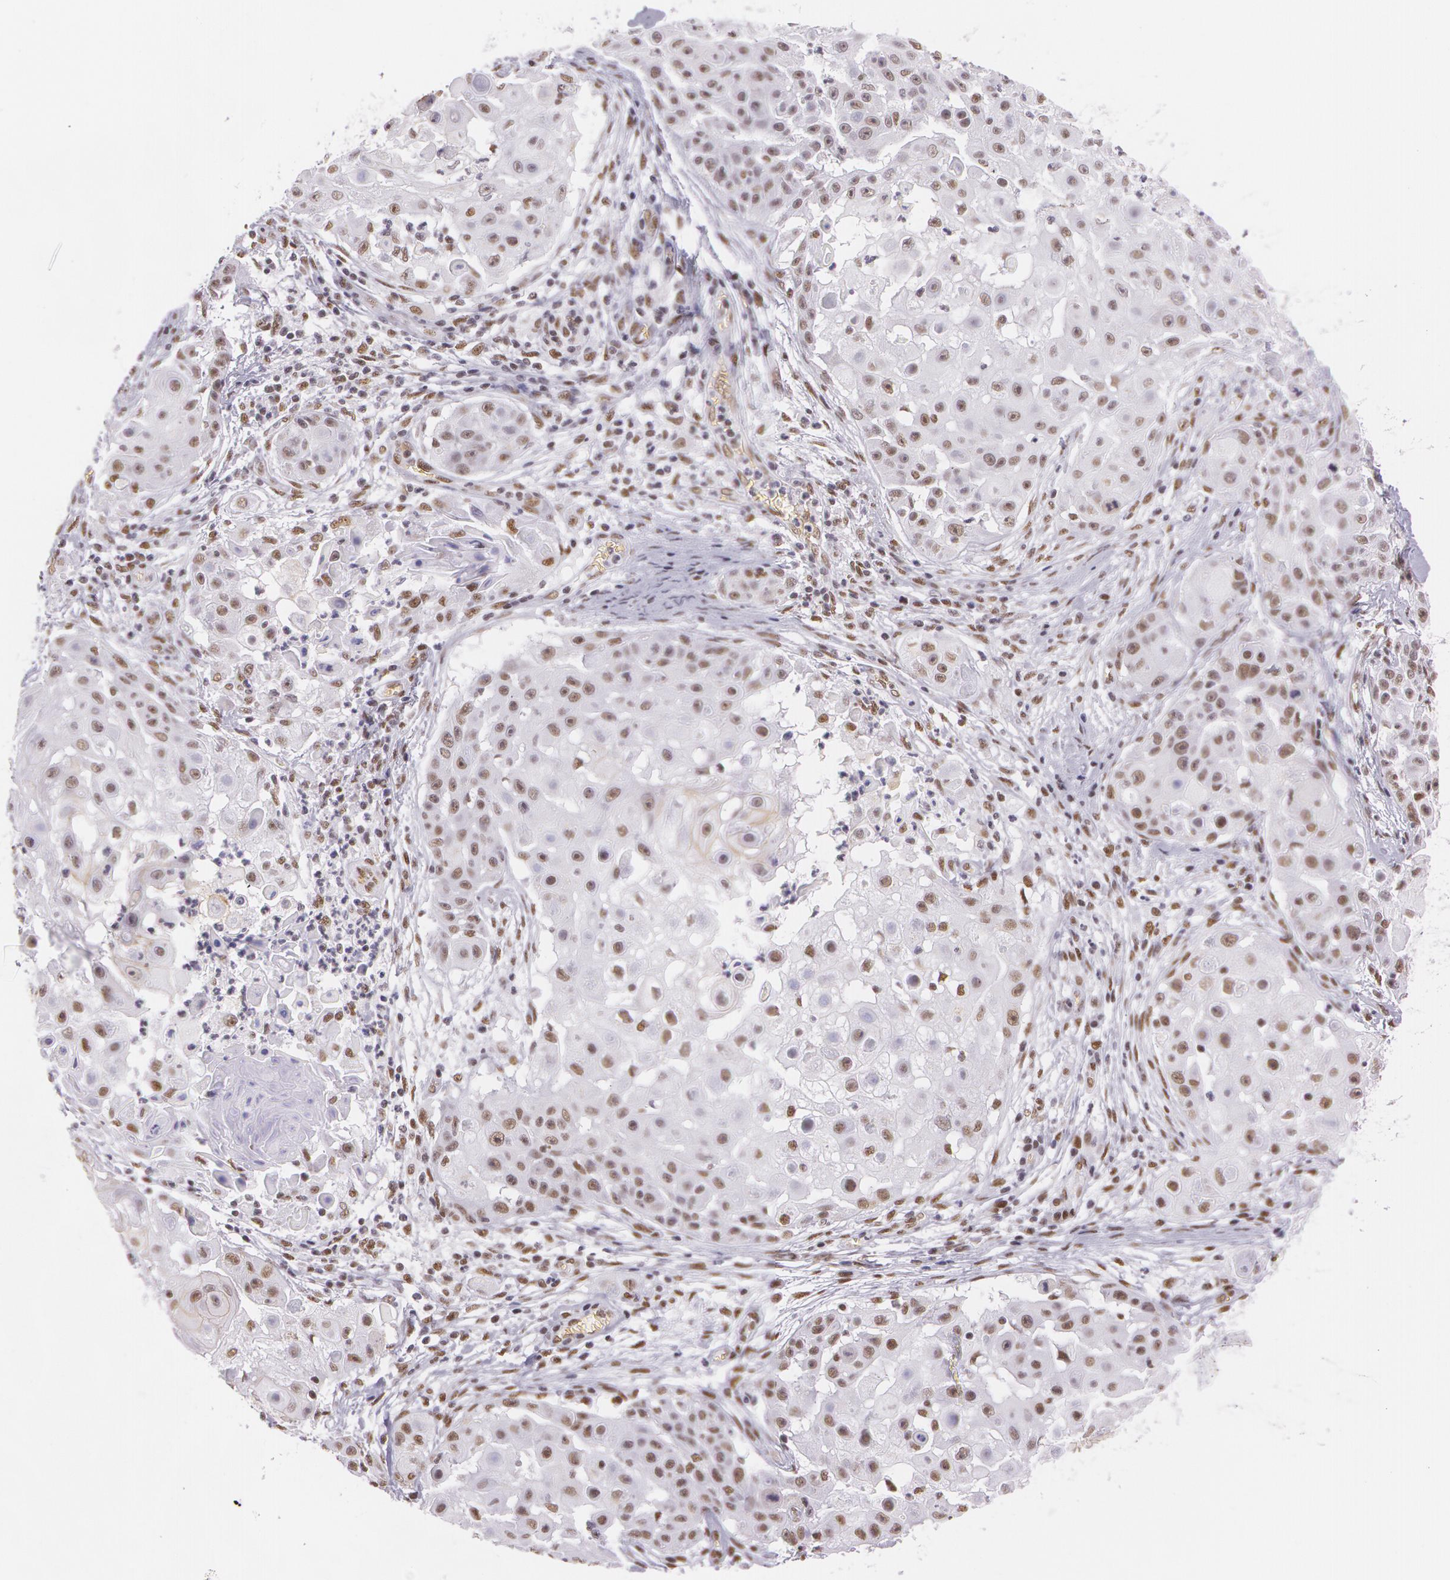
{"staining": {"intensity": "weak", "quantity": "25%-75%", "location": "nuclear"}, "tissue": "skin cancer", "cell_type": "Tumor cells", "image_type": "cancer", "snomed": [{"axis": "morphology", "description": "Squamous cell carcinoma, NOS"}, {"axis": "topography", "description": "Skin"}], "caption": "Weak nuclear staining for a protein is seen in approximately 25%-75% of tumor cells of skin squamous cell carcinoma using IHC.", "gene": "NBN", "patient": {"sex": "female", "age": 57}}